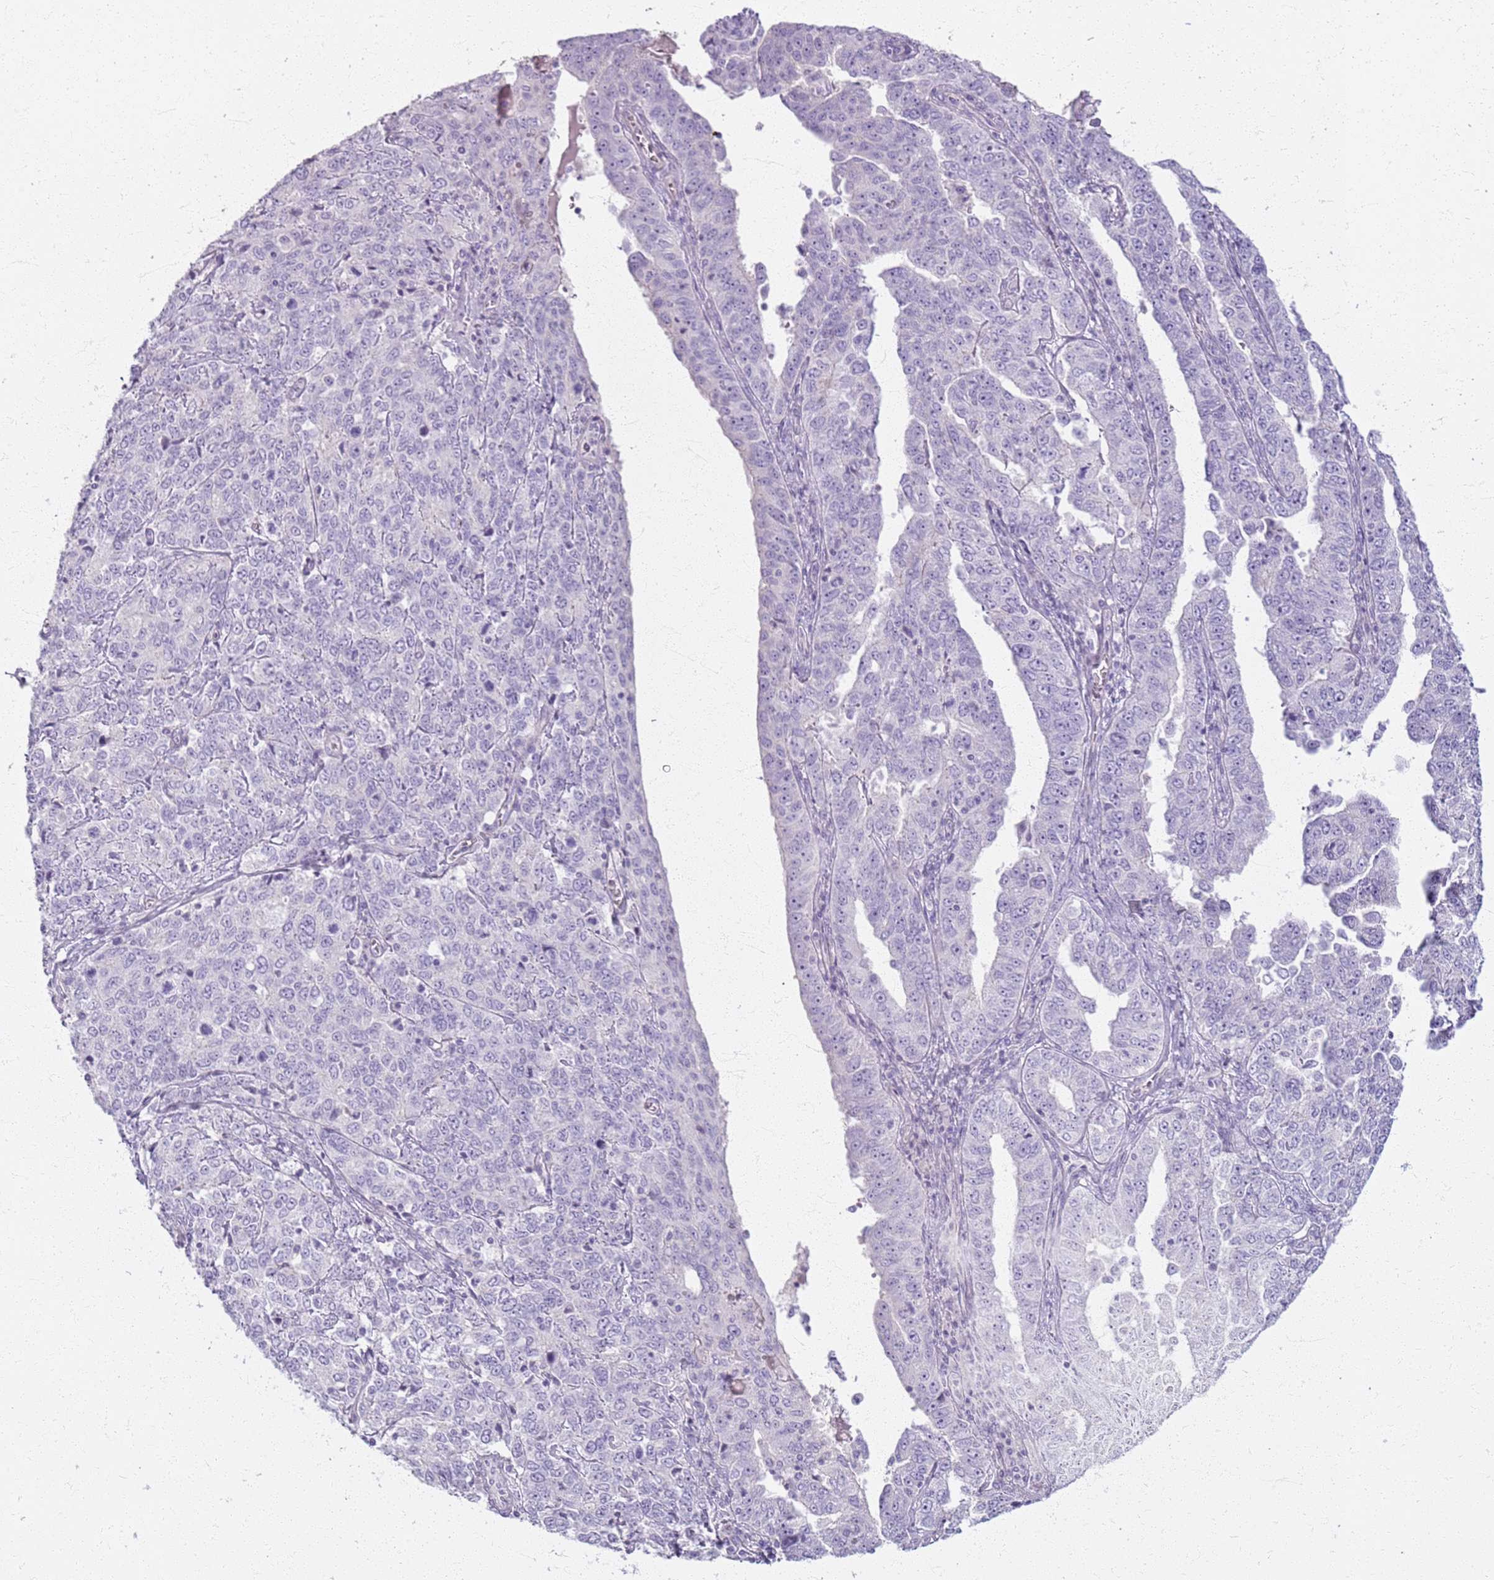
{"staining": {"intensity": "negative", "quantity": "none", "location": "none"}, "tissue": "ovarian cancer", "cell_type": "Tumor cells", "image_type": "cancer", "snomed": [{"axis": "morphology", "description": "Carcinoma, endometroid"}, {"axis": "topography", "description": "Ovary"}], "caption": "A photomicrograph of human ovarian cancer (endometroid carcinoma) is negative for staining in tumor cells.", "gene": "CSRP3", "patient": {"sex": "female", "age": 62}}